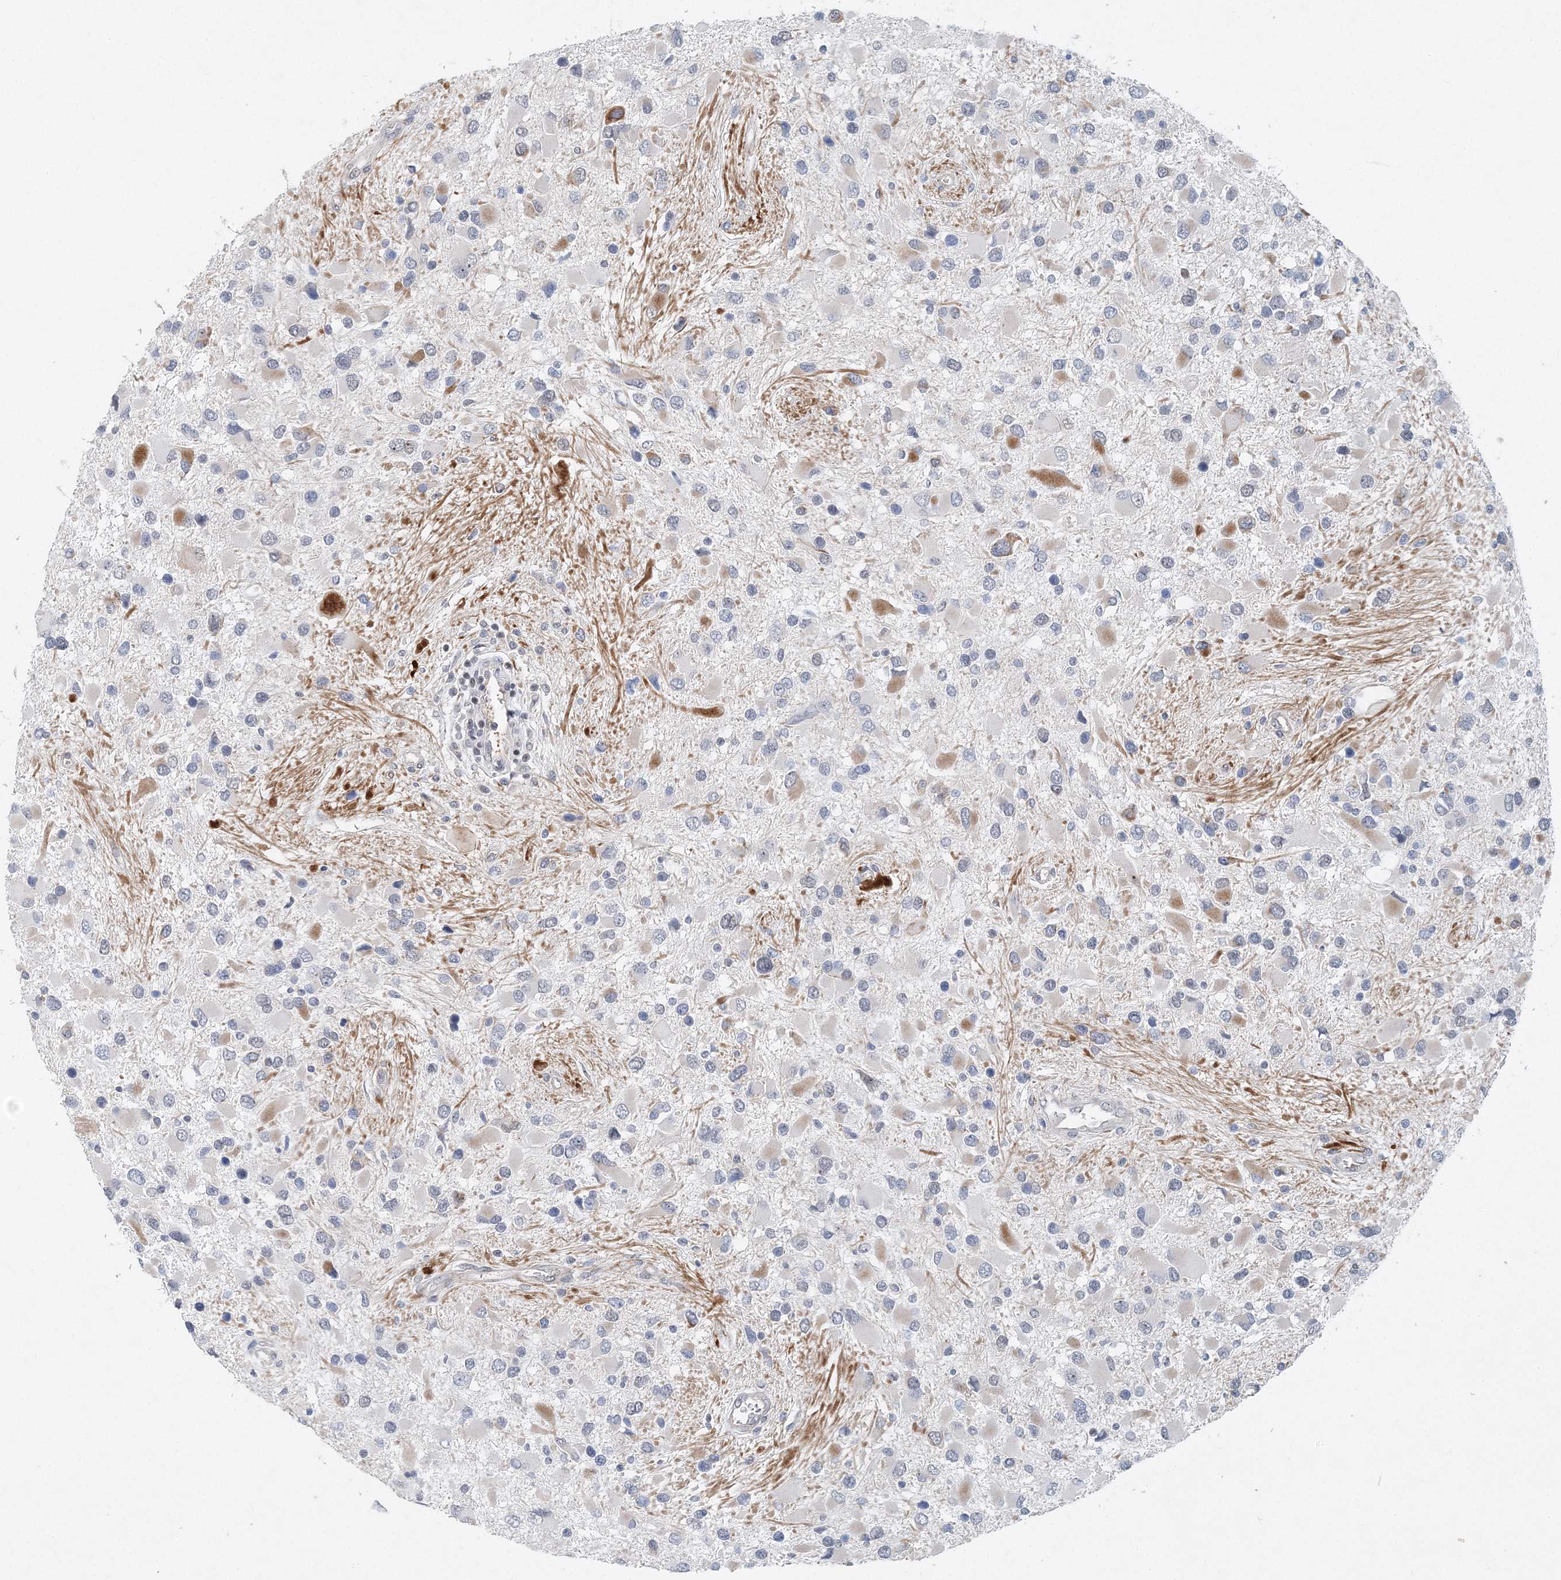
{"staining": {"intensity": "moderate", "quantity": "<25%", "location": "cytoplasmic/membranous"}, "tissue": "glioma", "cell_type": "Tumor cells", "image_type": "cancer", "snomed": [{"axis": "morphology", "description": "Glioma, malignant, High grade"}, {"axis": "topography", "description": "Brain"}], "caption": "The histopathology image shows staining of glioma, revealing moderate cytoplasmic/membranous protein expression (brown color) within tumor cells. The staining is performed using DAB brown chromogen to label protein expression. The nuclei are counter-stained blue using hematoxylin.", "gene": "UIMC1", "patient": {"sex": "male", "age": 53}}